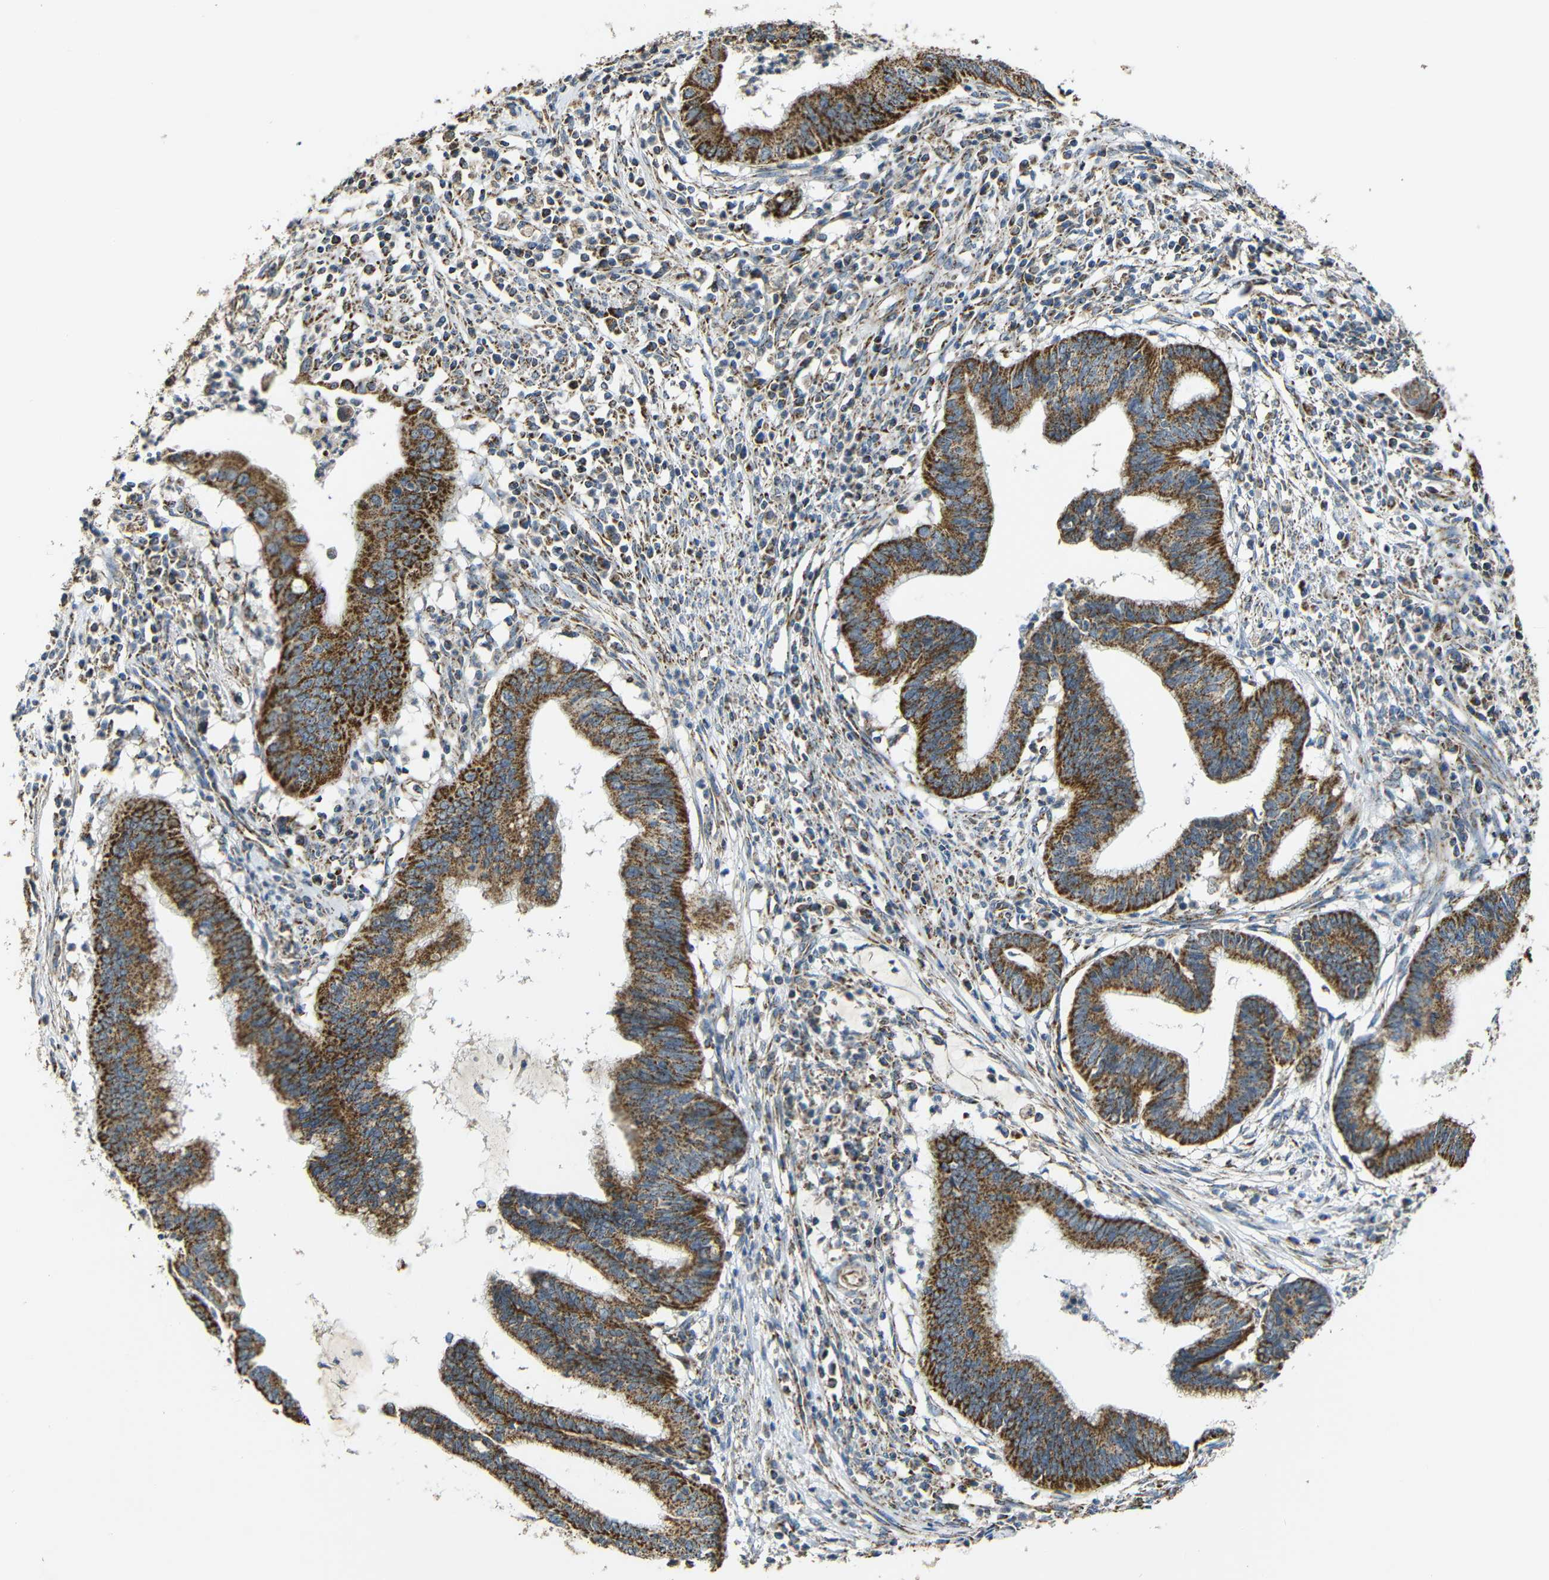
{"staining": {"intensity": "strong", "quantity": ">75%", "location": "cytoplasmic/membranous"}, "tissue": "cervical cancer", "cell_type": "Tumor cells", "image_type": "cancer", "snomed": [{"axis": "morphology", "description": "Adenocarcinoma, NOS"}, {"axis": "topography", "description": "Cervix"}], "caption": "Protein expression analysis of adenocarcinoma (cervical) reveals strong cytoplasmic/membranous positivity in approximately >75% of tumor cells. (Stains: DAB in brown, nuclei in blue, Microscopy: brightfield microscopy at high magnification).", "gene": "NR3C2", "patient": {"sex": "female", "age": 36}}